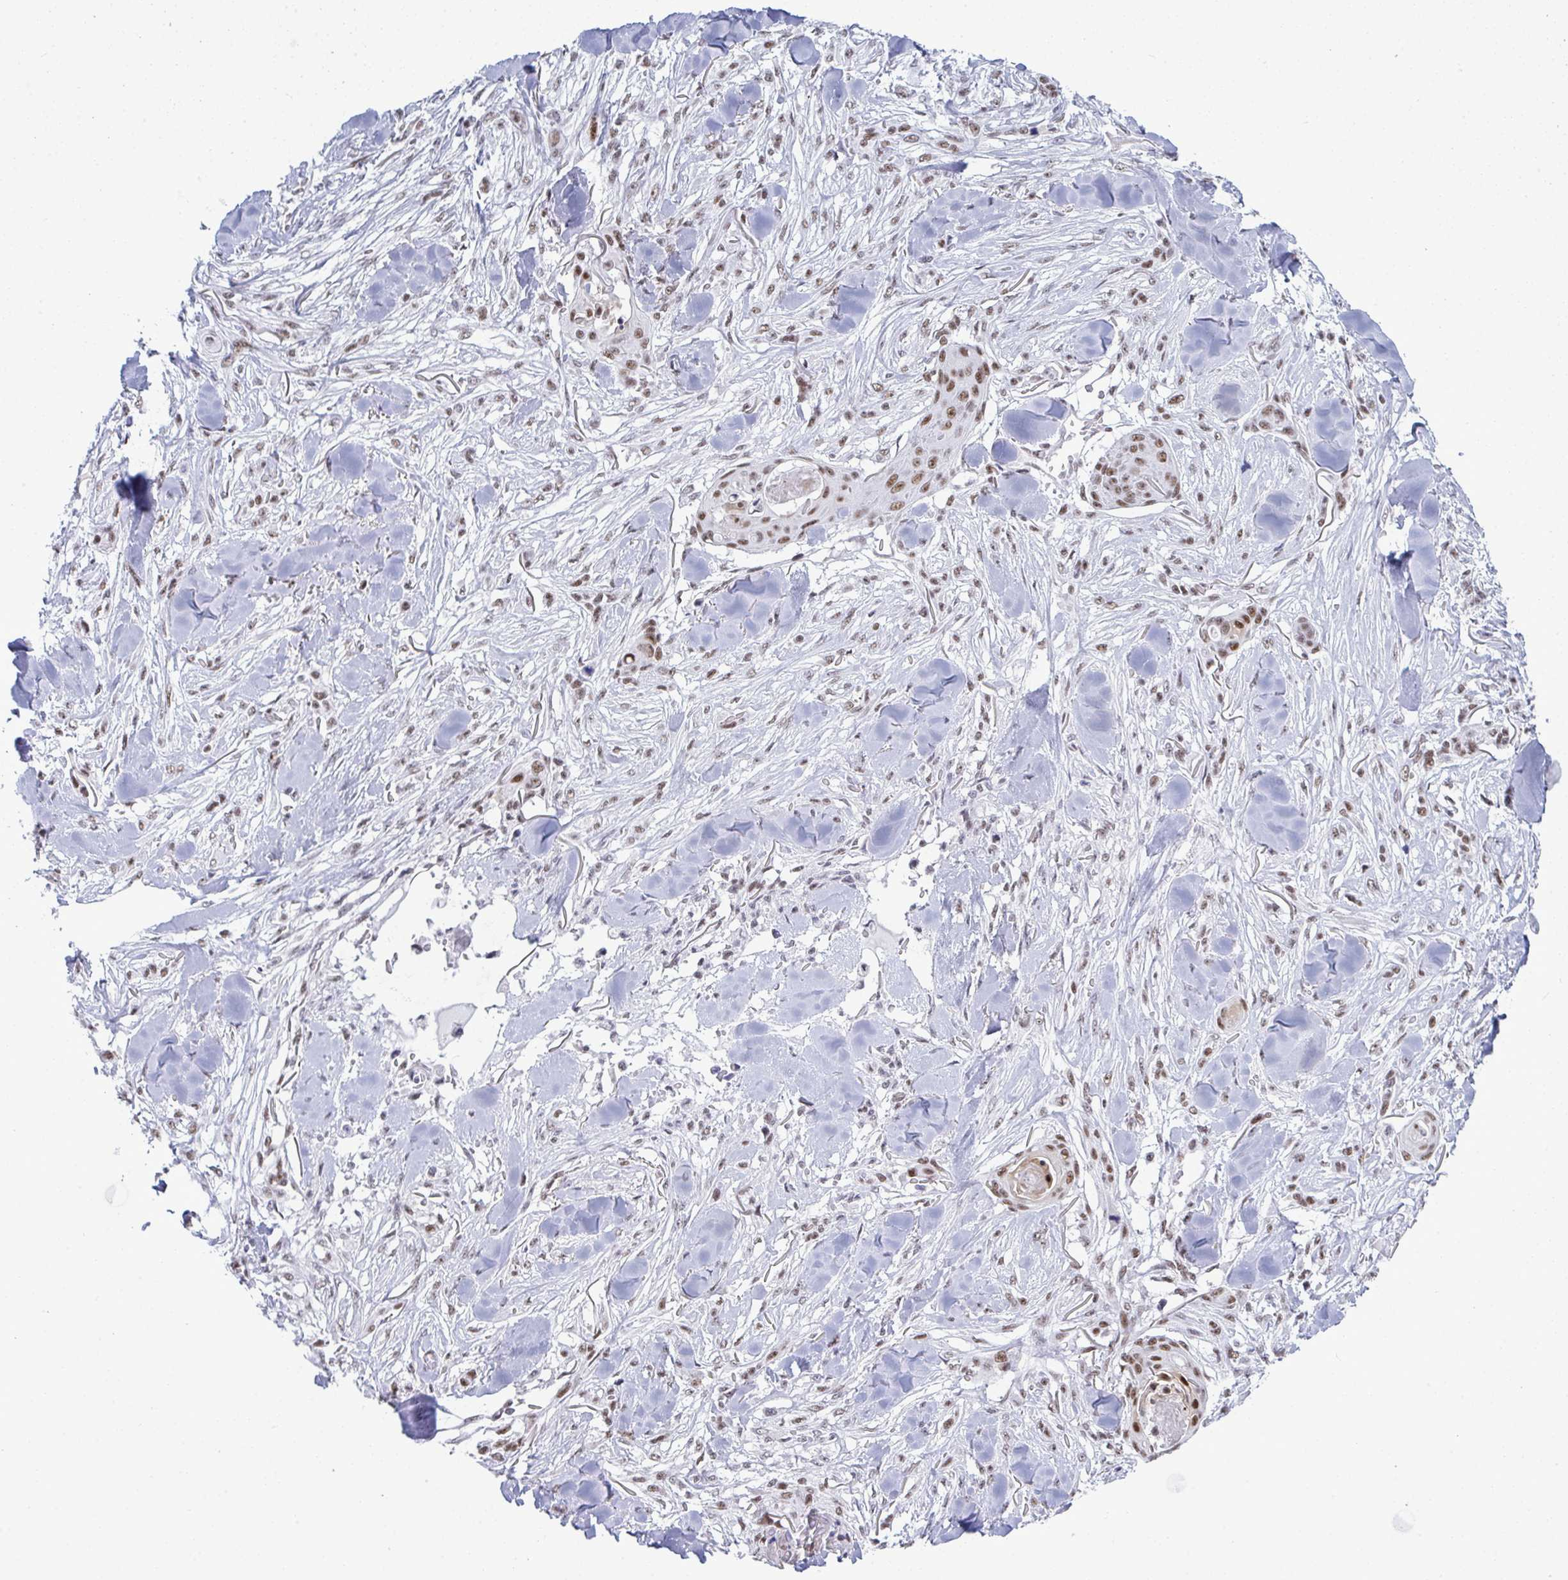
{"staining": {"intensity": "moderate", "quantity": ">75%", "location": "nuclear"}, "tissue": "skin cancer", "cell_type": "Tumor cells", "image_type": "cancer", "snomed": [{"axis": "morphology", "description": "Squamous cell carcinoma, NOS"}, {"axis": "topography", "description": "Skin"}], "caption": "Immunohistochemistry histopathology image of human skin squamous cell carcinoma stained for a protein (brown), which displays medium levels of moderate nuclear positivity in about >75% of tumor cells.", "gene": "PPP1R10", "patient": {"sex": "female", "age": 59}}